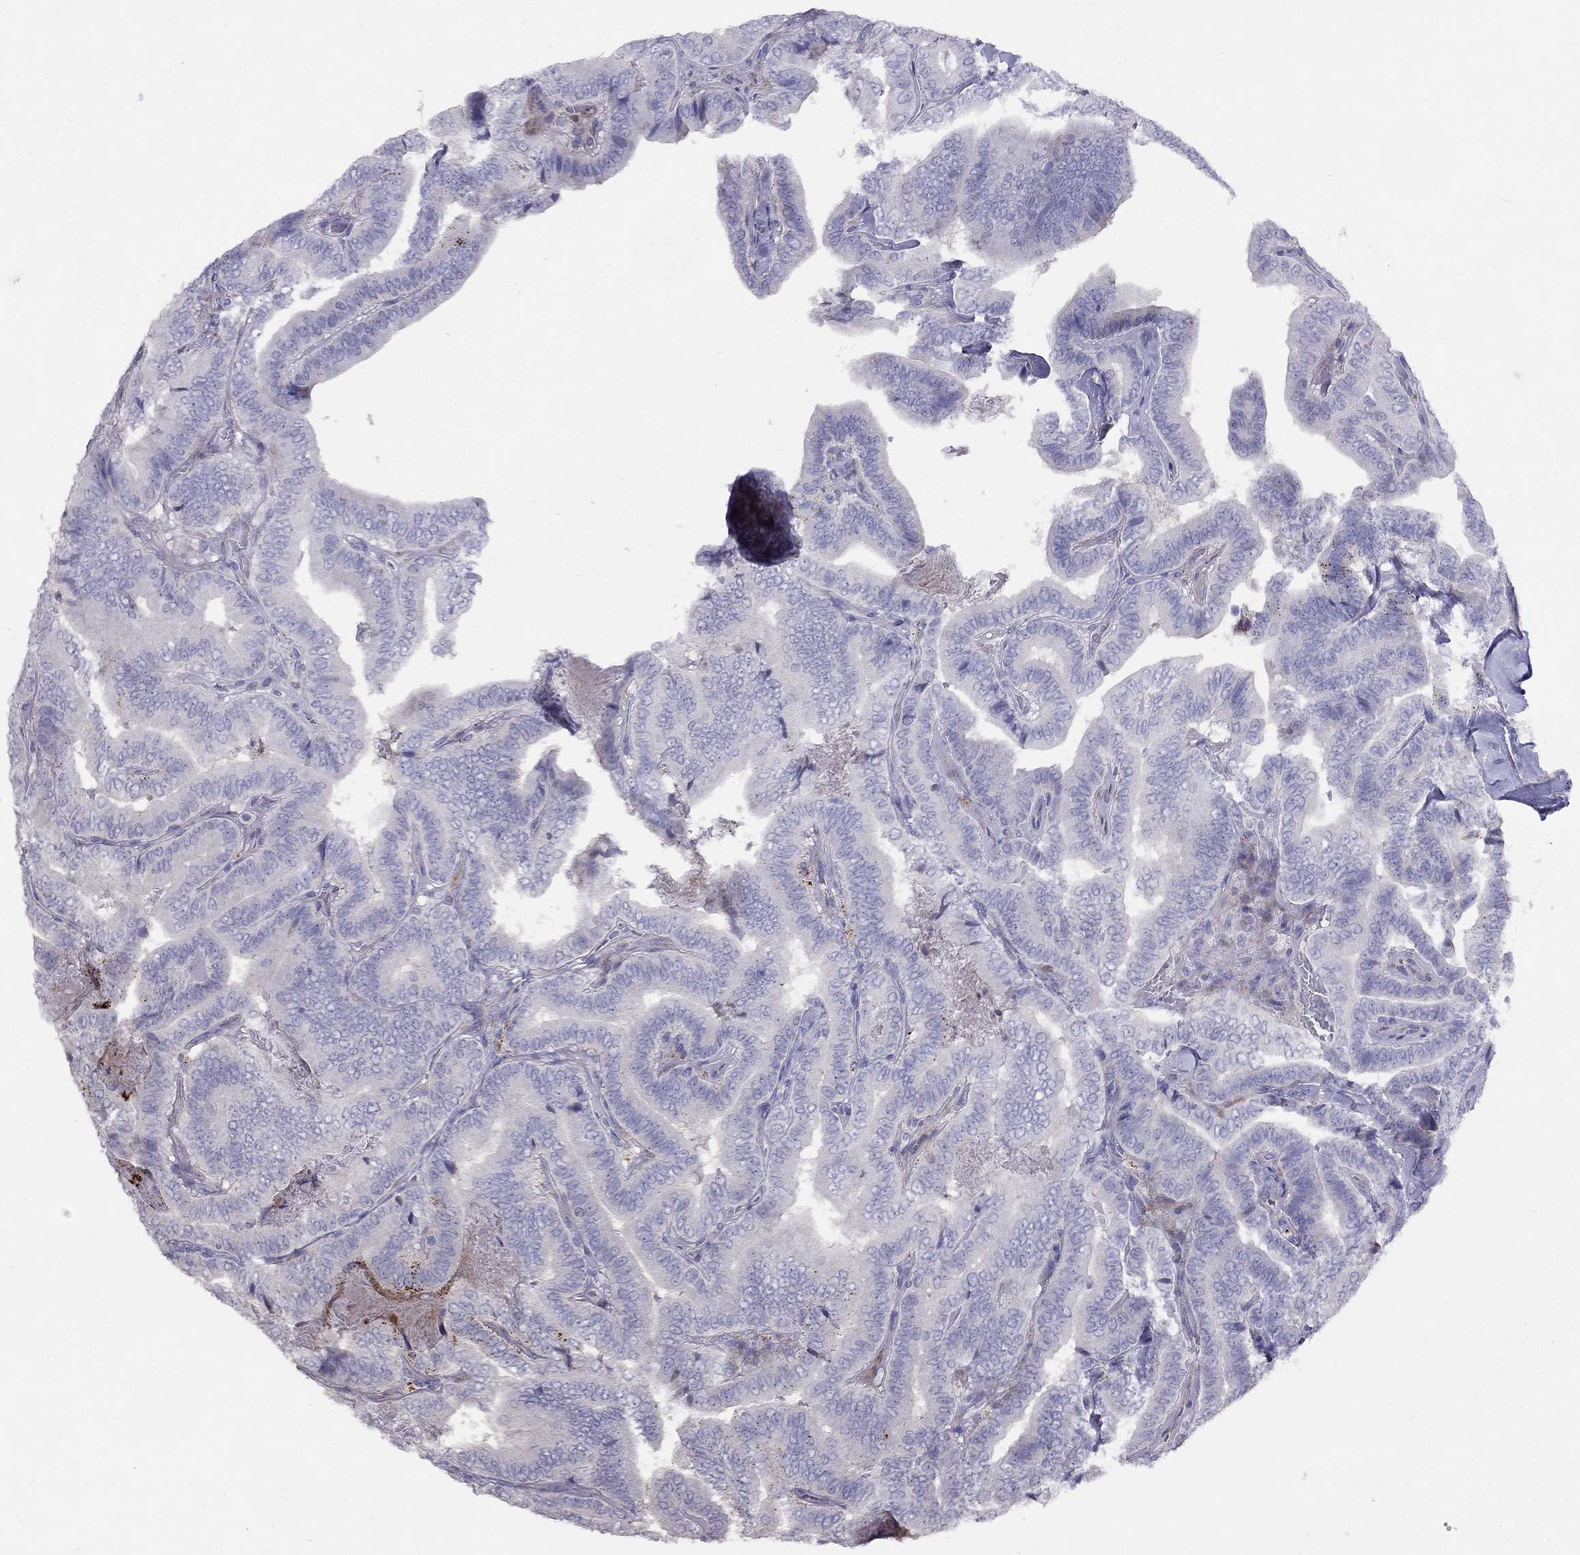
{"staining": {"intensity": "negative", "quantity": "none", "location": "none"}, "tissue": "thyroid cancer", "cell_type": "Tumor cells", "image_type": "cancer", "snomed": [{"axis": "morphology", "description": "Papillary adenocarcinoma, NOS"}, {"axis": "topography", "description": "Thyroid gland"}], "caption": "High magnification brightfield microscopy of papillary adenocarcinoma (thyroid) stained with DAB (3,3'-diaminobenzidine) (brown) and counterstained with hematoxylin (blue): tumor cells show no significant staining.", "gene": "MAGEB4", "patient": {"sex": "male", "age": 61}}